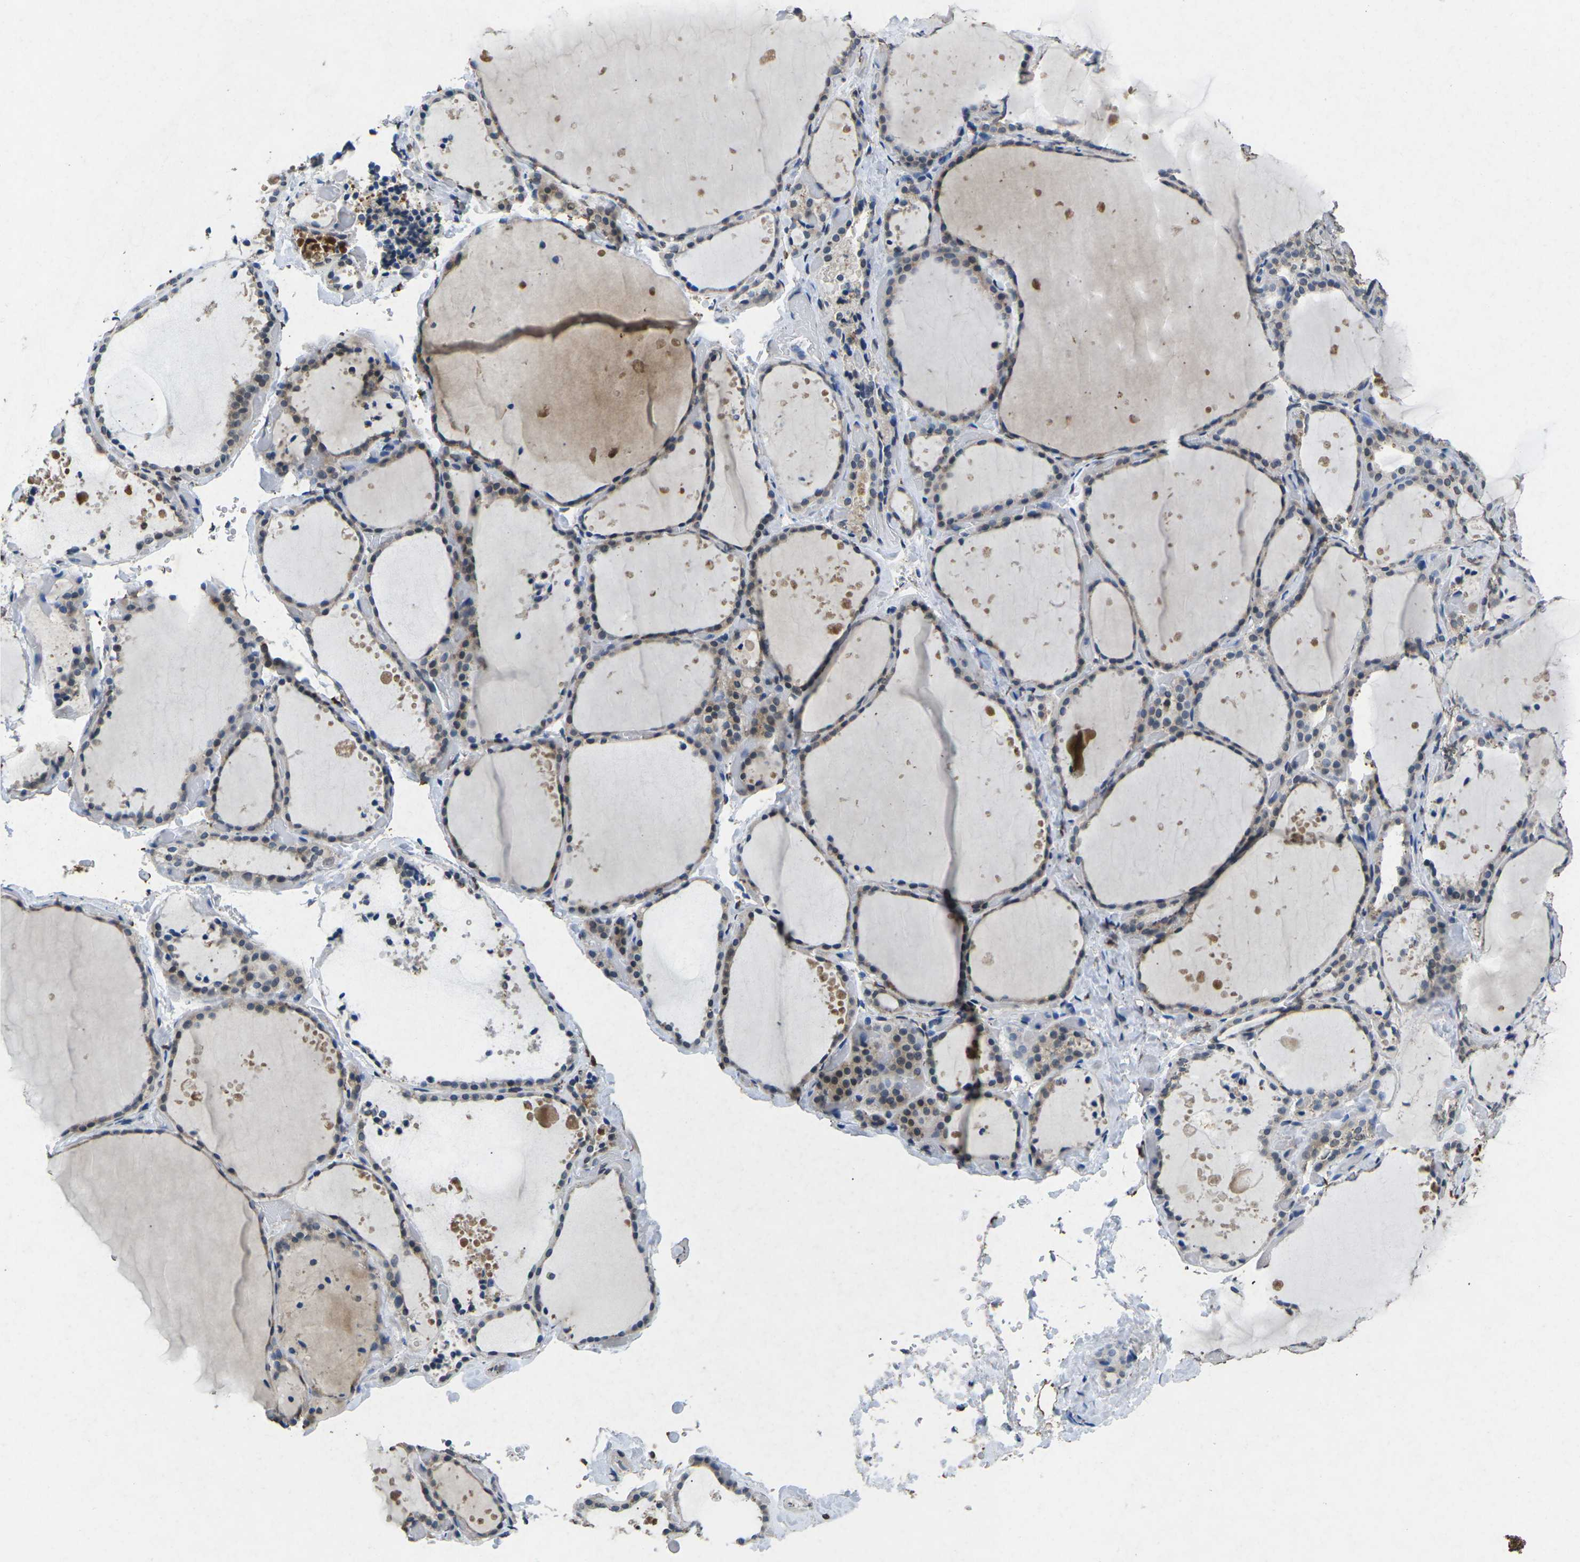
{"staining": {"intensity": "weak", "quantity": "25%-75%", "location": "cytoplasmic/membranous"}, "tissue": "thyroid gland", "cell_type": "Glandular cells", "image_type": "normal", "snomed": [{"axis": "morphology", "description": "Normal tissue, NOS"}, {"axis": "topography", "description": "Thyroid gland"}], "caption": "Human thyroid gland stained with a brown dye displays weak cytoplasmic/membranous positive positivity in approximately 25%-75% of glandular cells.", "gene": "SCNN1B", "patient": {"sex": "female", "age": 44}}